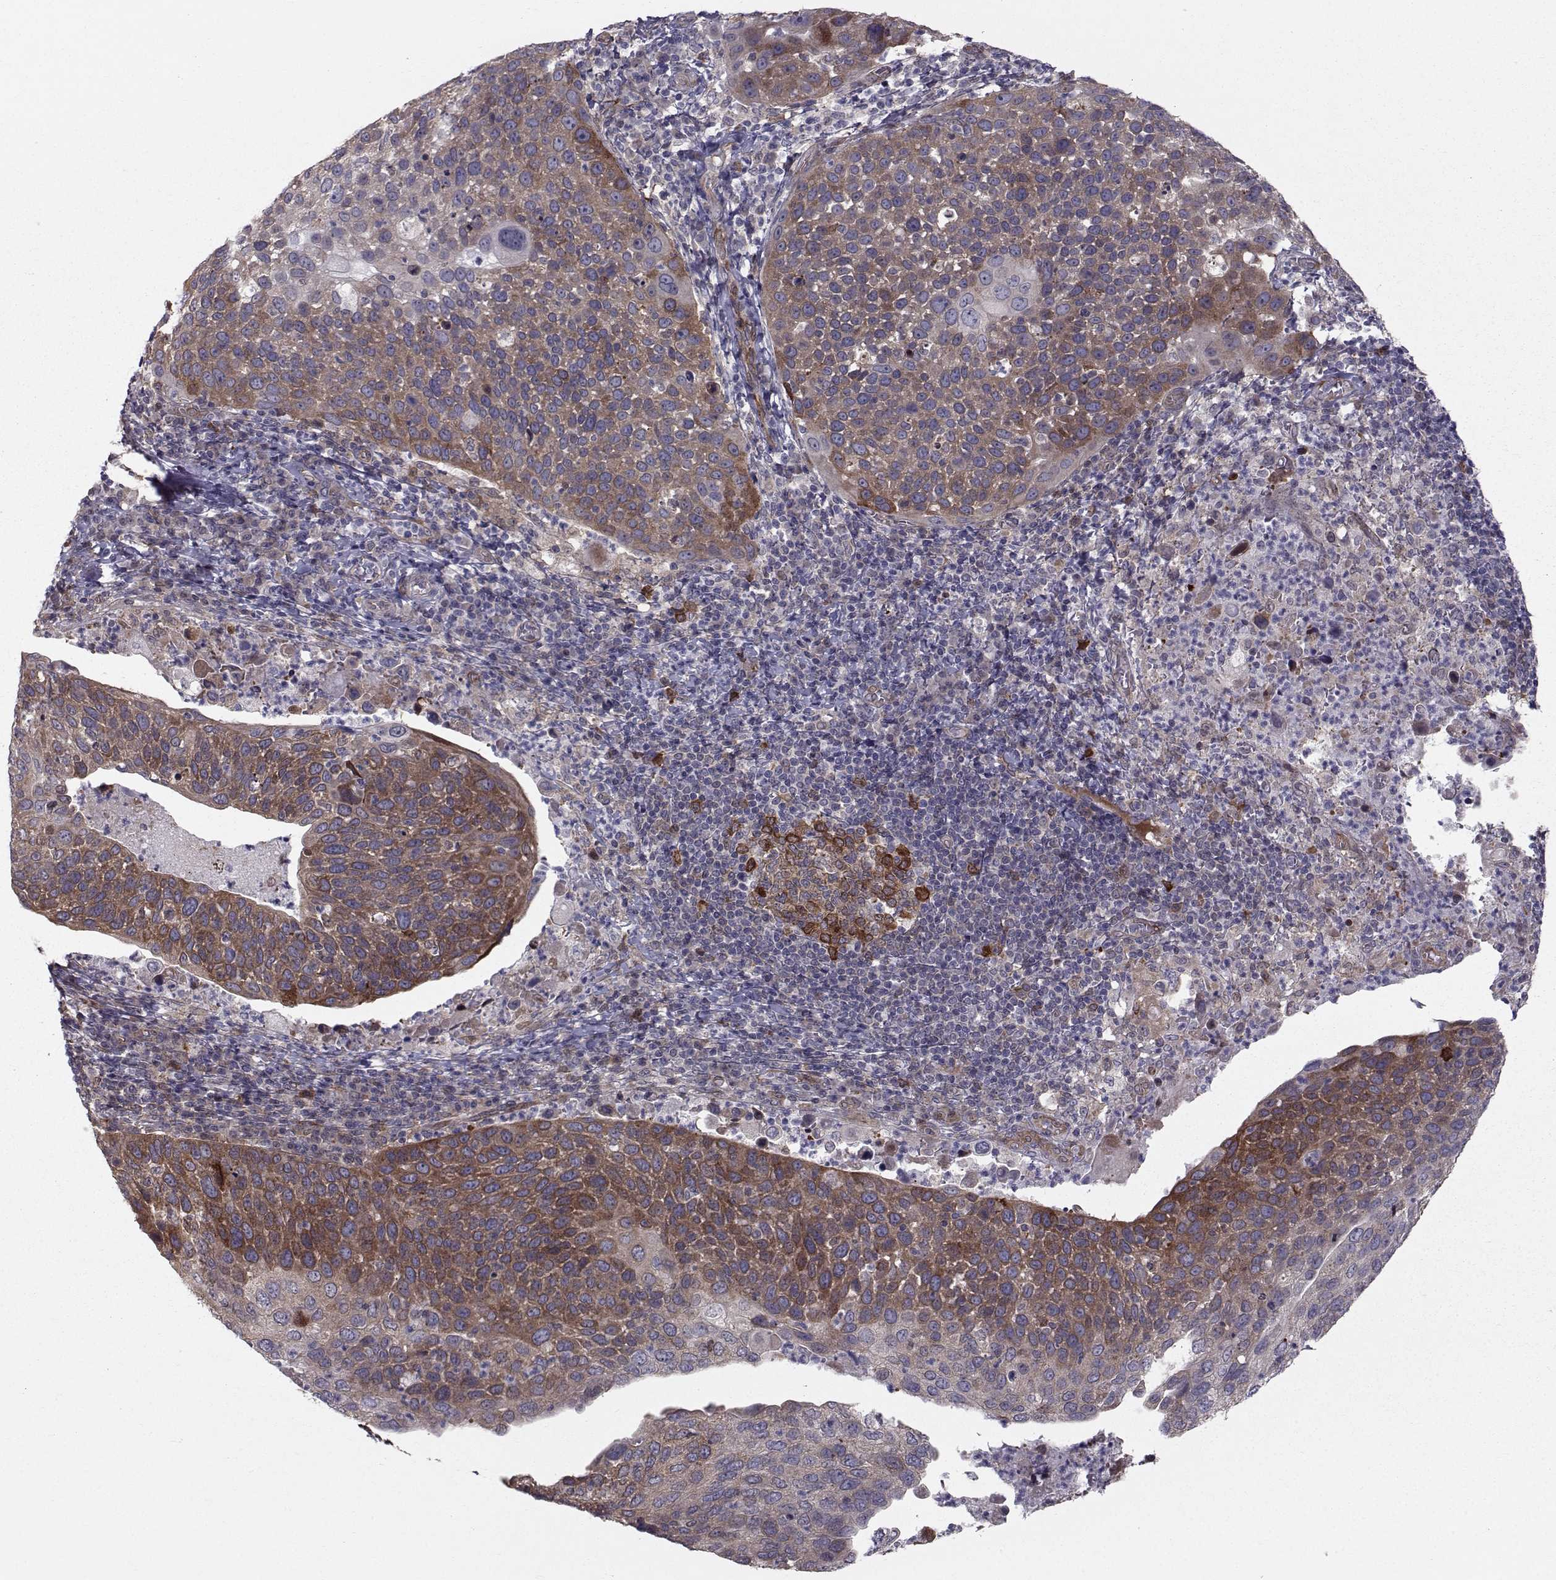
{"staining": {"intensity": "strong", "quantity": "25%-75%", "location": "cytoplasmic/membranous"}, "tissue": "cervical cancer", "cell_type": "Tumor cells", "image_type": "cancer", "snomed": [{"axis": "morphology", "description": "Squamous cell carcinoma, NOS"}, {"axis": "topography", "description": "Cervix"}], "caption": "The histopathology image demonstrates a brown stain indicating the presence of a protein in the cytoplasmic/membranous of tumor cells in cervical cancer.", "gene": "HSP90AB1", "patient": {"sex": "female", "age": 54}}